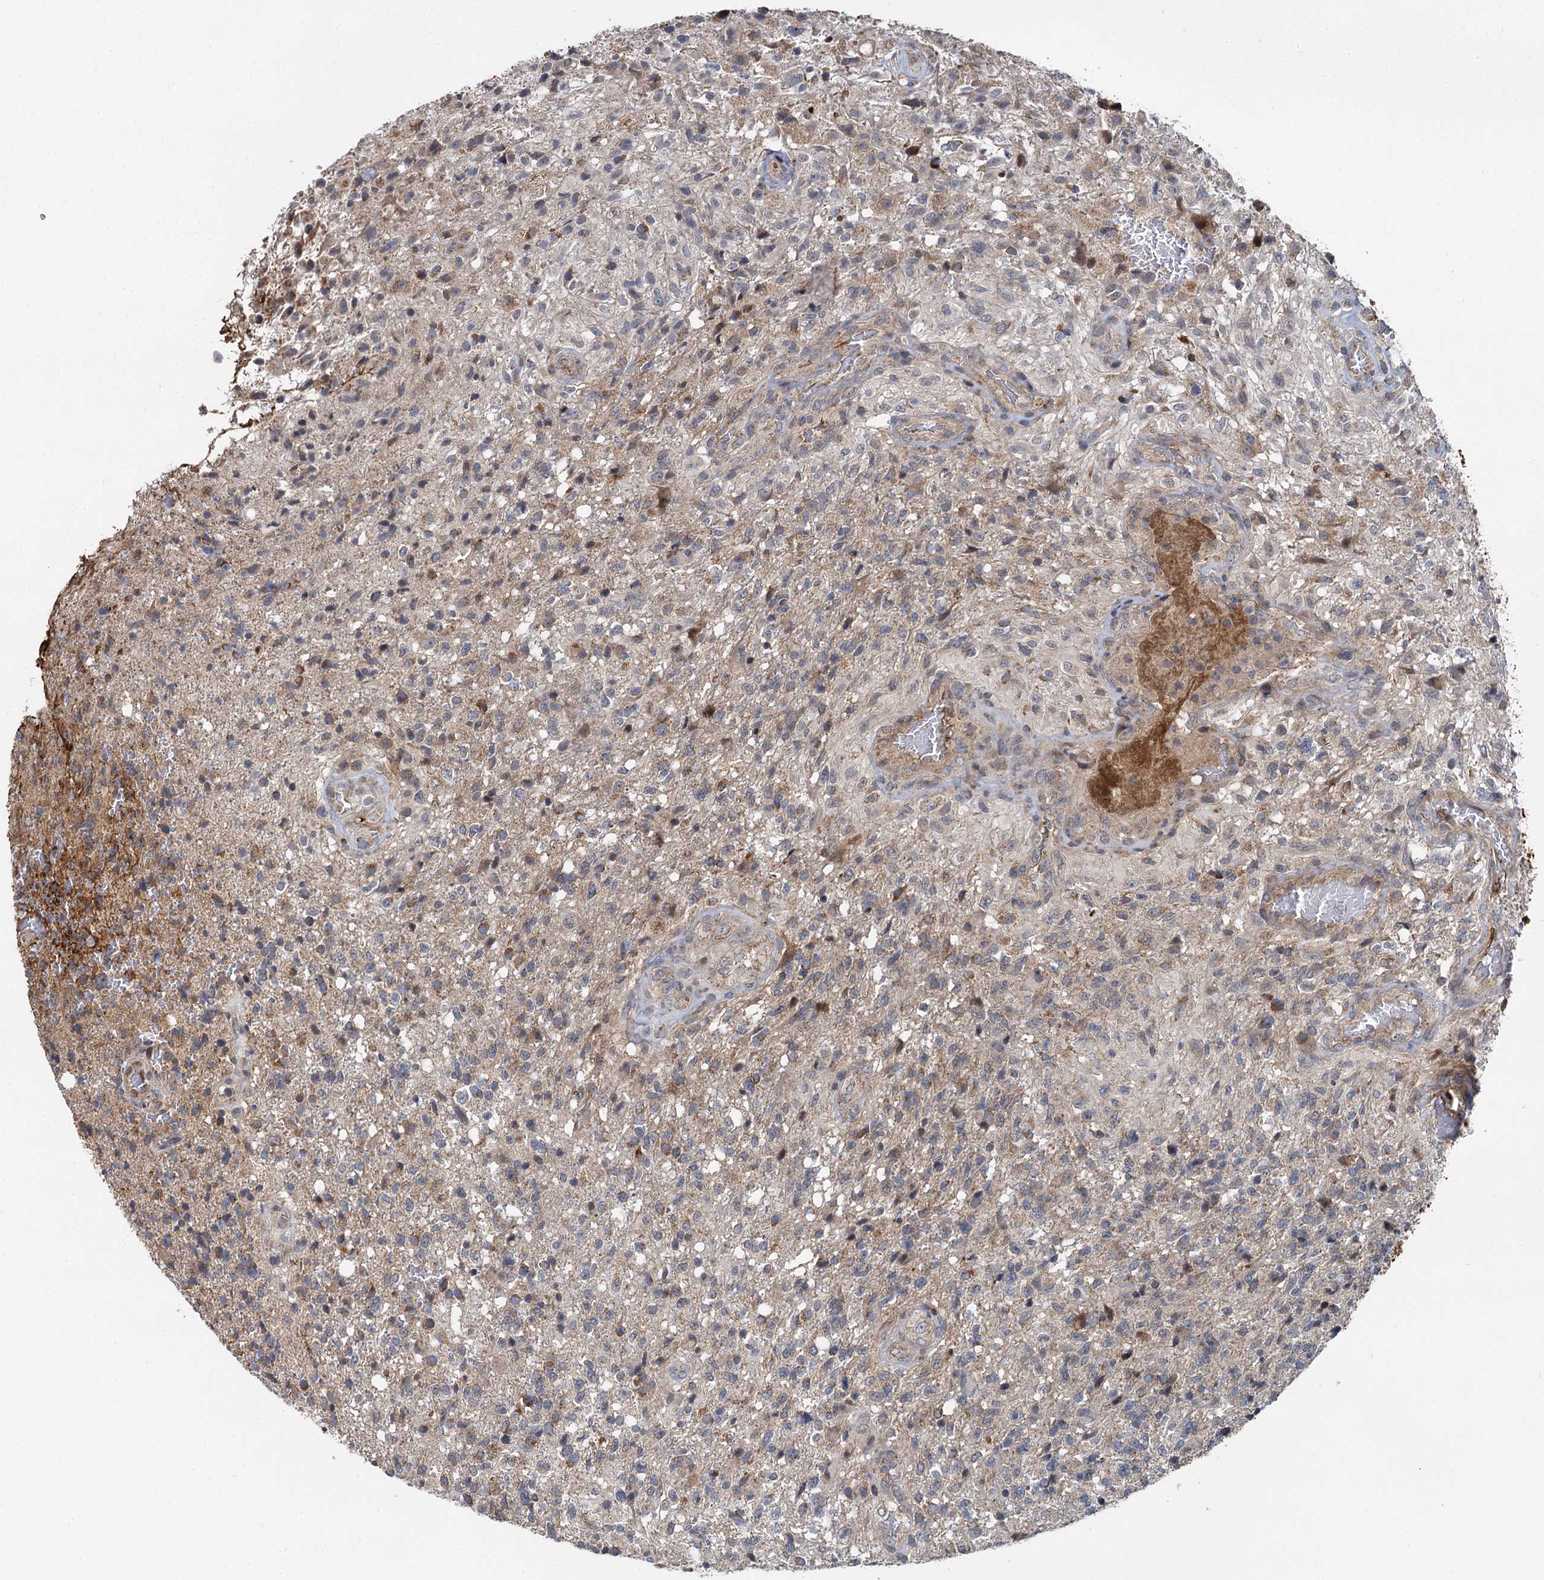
{"staining": {"intensity": "moderate", "quantity": "<25%", "location": "cytoplasmic/membranous"}, "tissue": "glioma", "cell_type": "Tumor cells", "image_type": "cancer", "snomed": [{"axis": "morphology", "description": "Glioma, malignant, High grade"}, {"axis": "topography", "description": "Brain"}], "caption": "Immunohistochemistry of glioma shows low levels of moderate cytoplasmic/membranous positivity in about <25% of tumor cells.", "gene": "SPRYD3", "patient": {"sex": "male", "age": 56}}